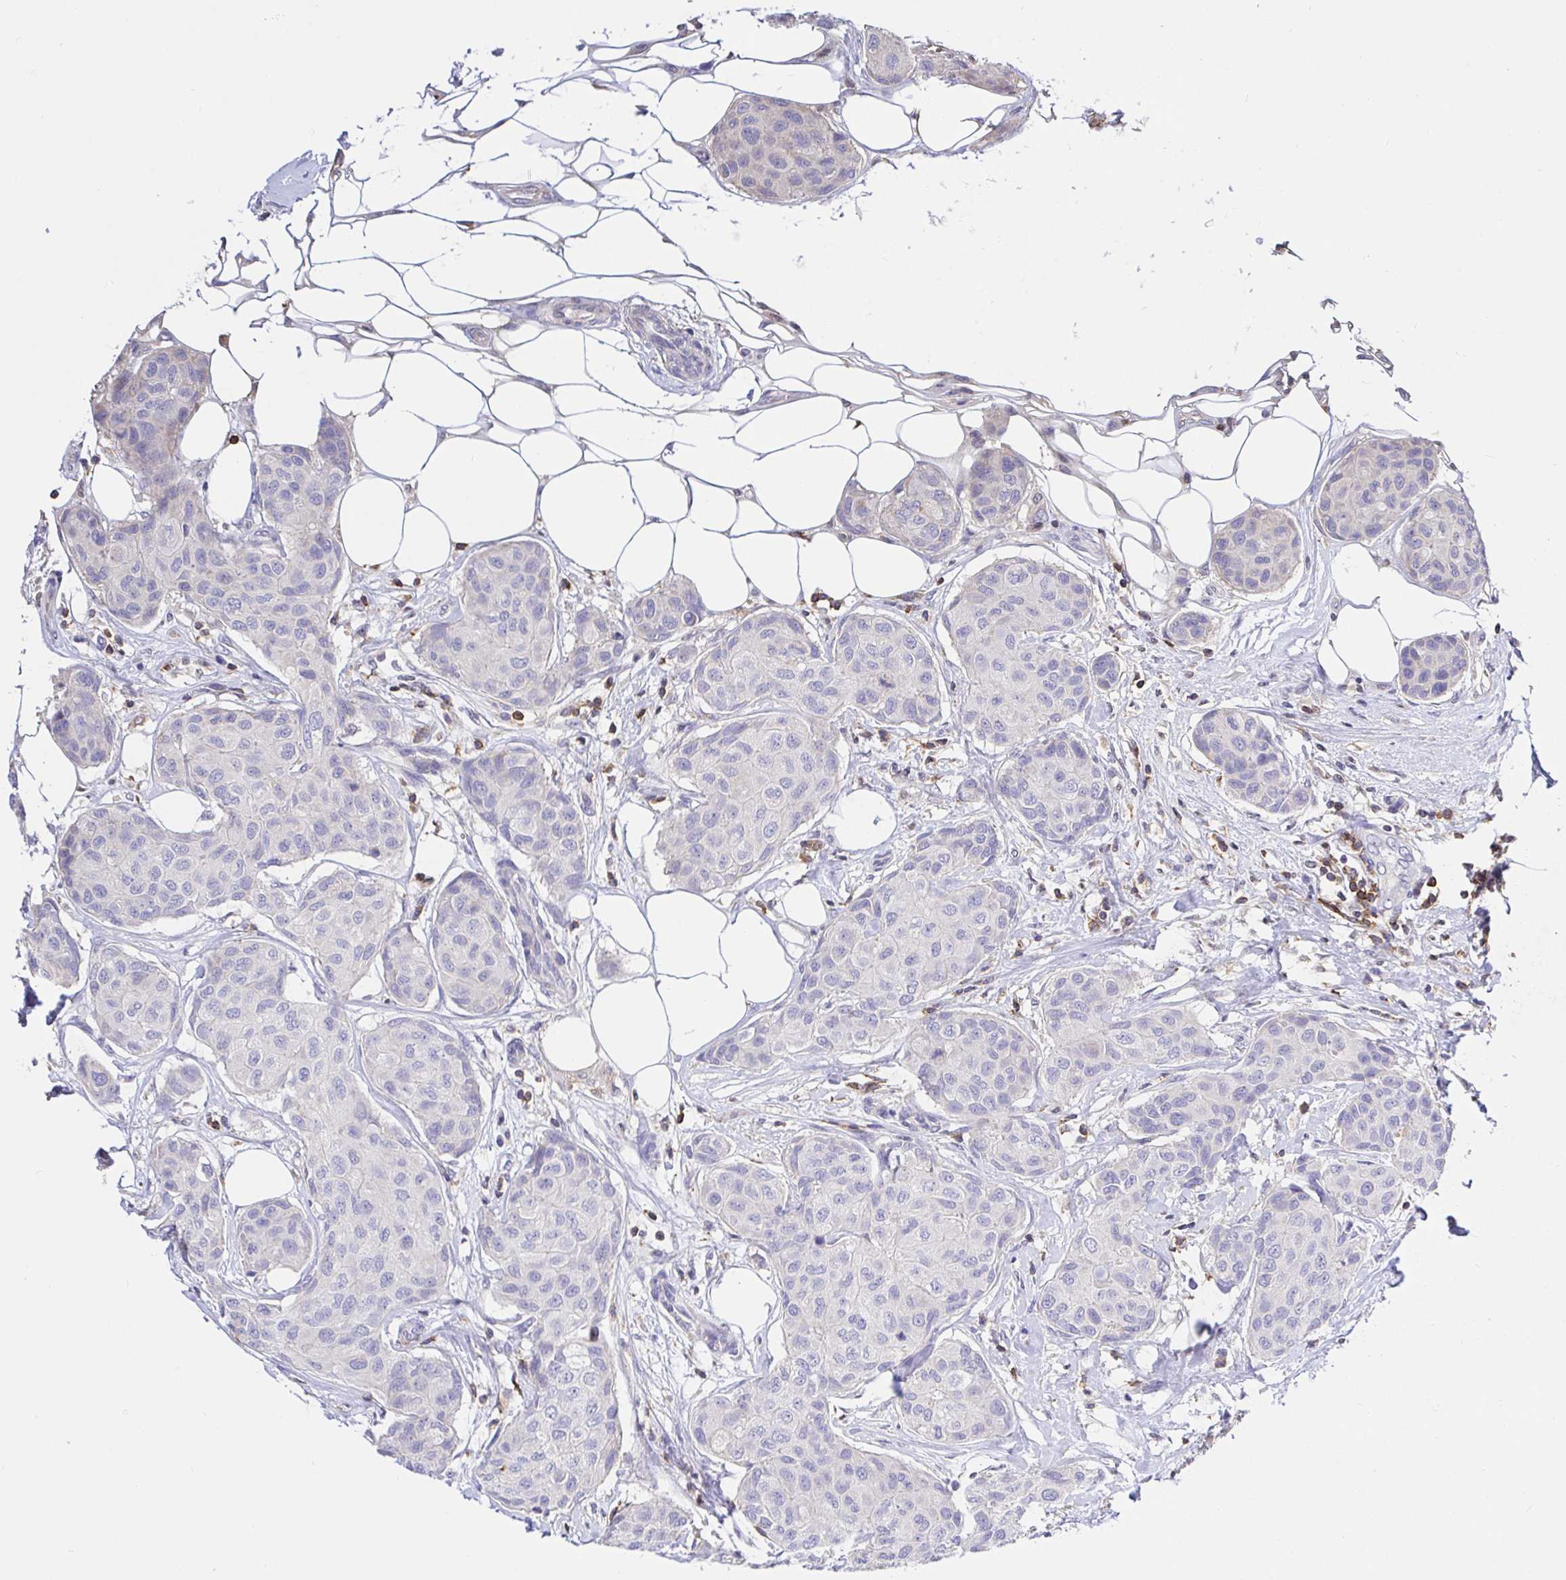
{"staining": {"intensity": "negative", "quantity": "none", "location": "none"}, "tissue": "breast cancer", "cell_type": "Tumor cells", "image_type": "cancer", "snomed": [{"axis": "morphology", "description": "Duct carcinoma"}, {"axis": "topography", "description": "Breast"}, {"axis": "topography", "description": "Lymph node"}], "caption": "Histopathology image shows no protein staining in tumor cells of breast cancer (intraductal carcinoma) tissue.", "gene": "SKAP1", "patient": {"sex": "female", "age": 80}}